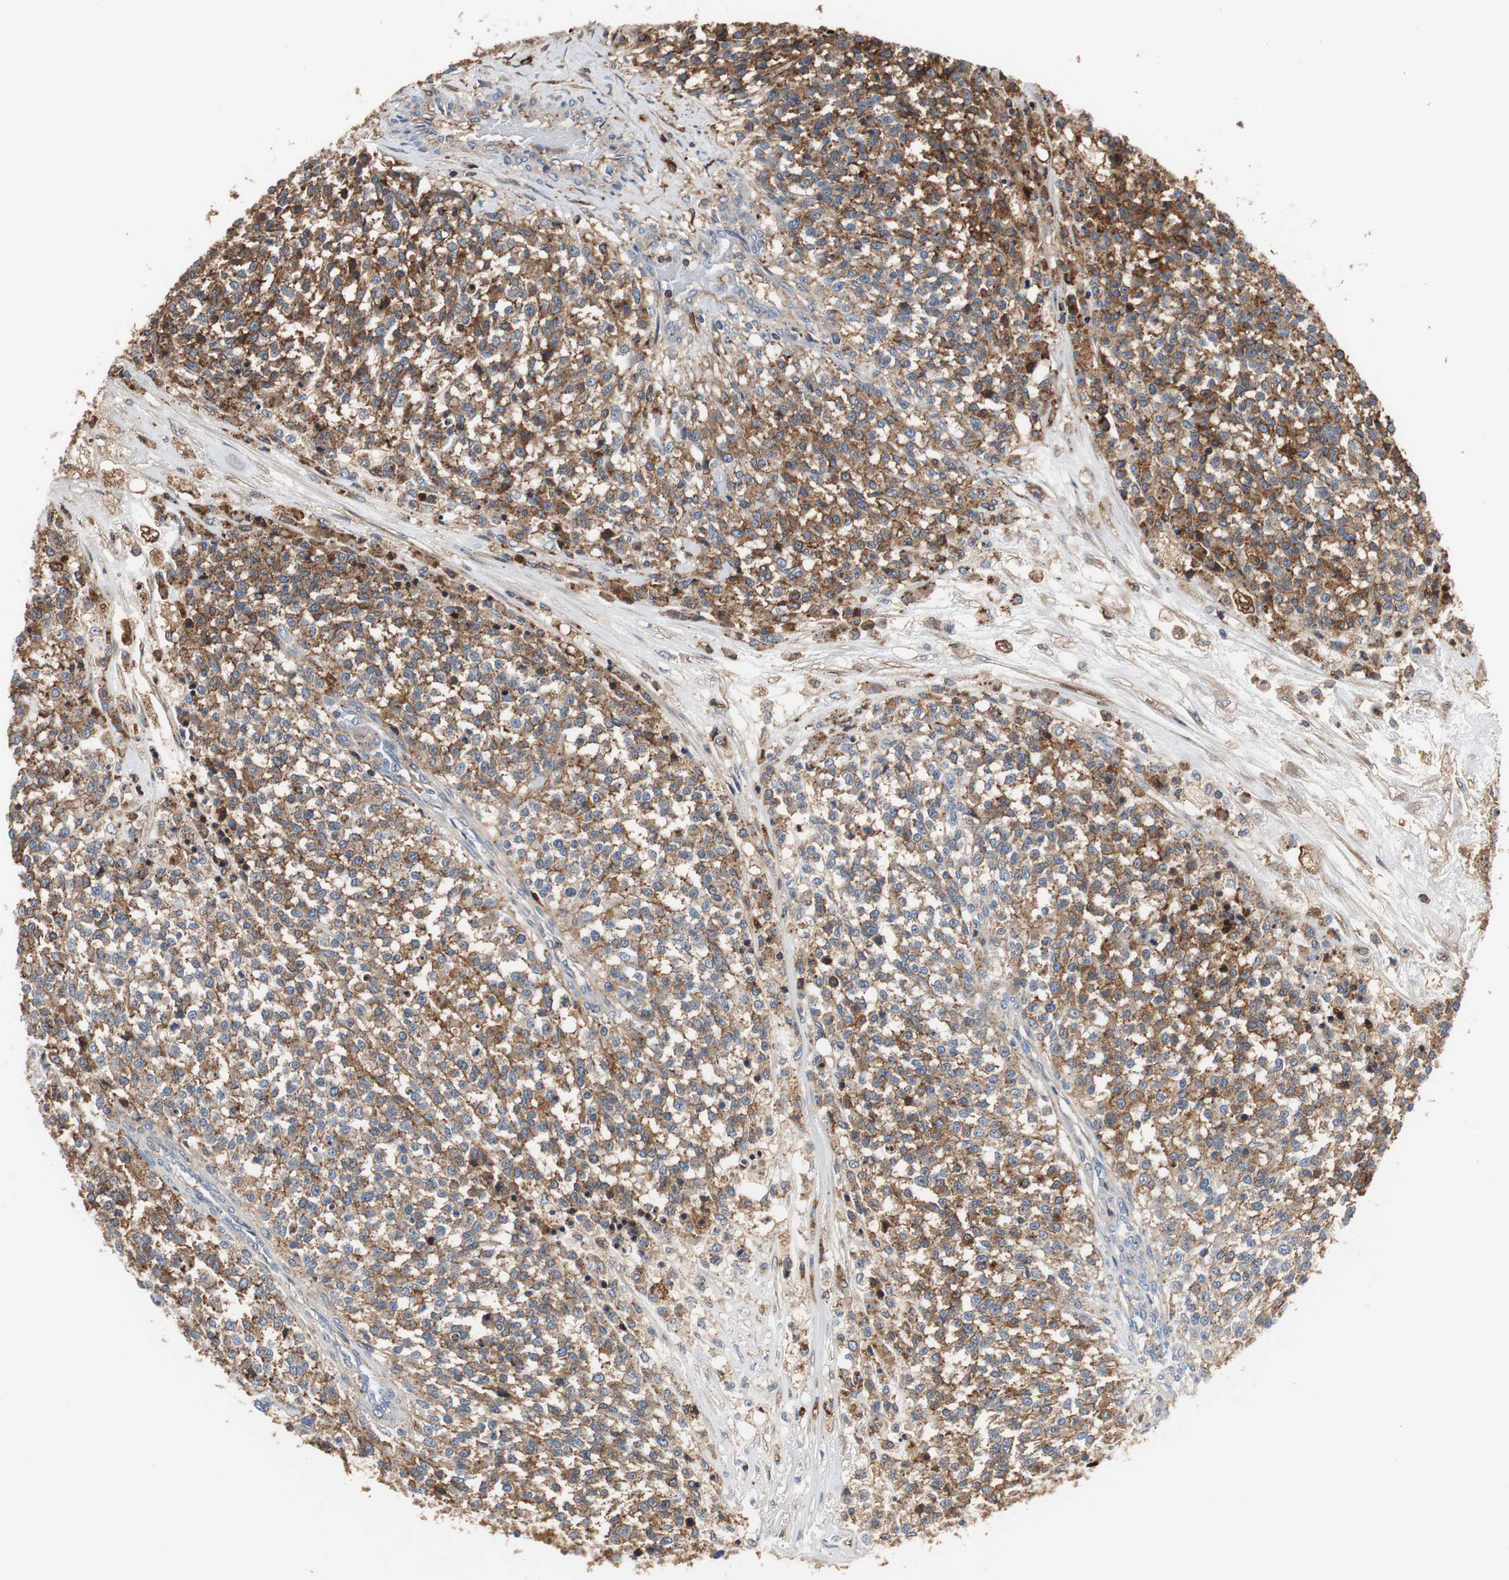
{"staining": {"intensity": "strong", "quantity": ">75%", "location": "cytoplasmic/membranous"}, "tissue": "testis cancer", "cell_type": "Tumor cells", "image_type": "cancer", "snomed": [{"axis": "morphology", "description": "Seminoma, NOS"}, {"axis": "topography", "description": "Testis"}], "caption": "This is an image of immunohistochemistry staining of testis seminoma, which shows strong staining in the cytoplasmic/membranous of tumor cells.", "gene": "ANXA4", "patient": {"sex": "male", "age": 59}}